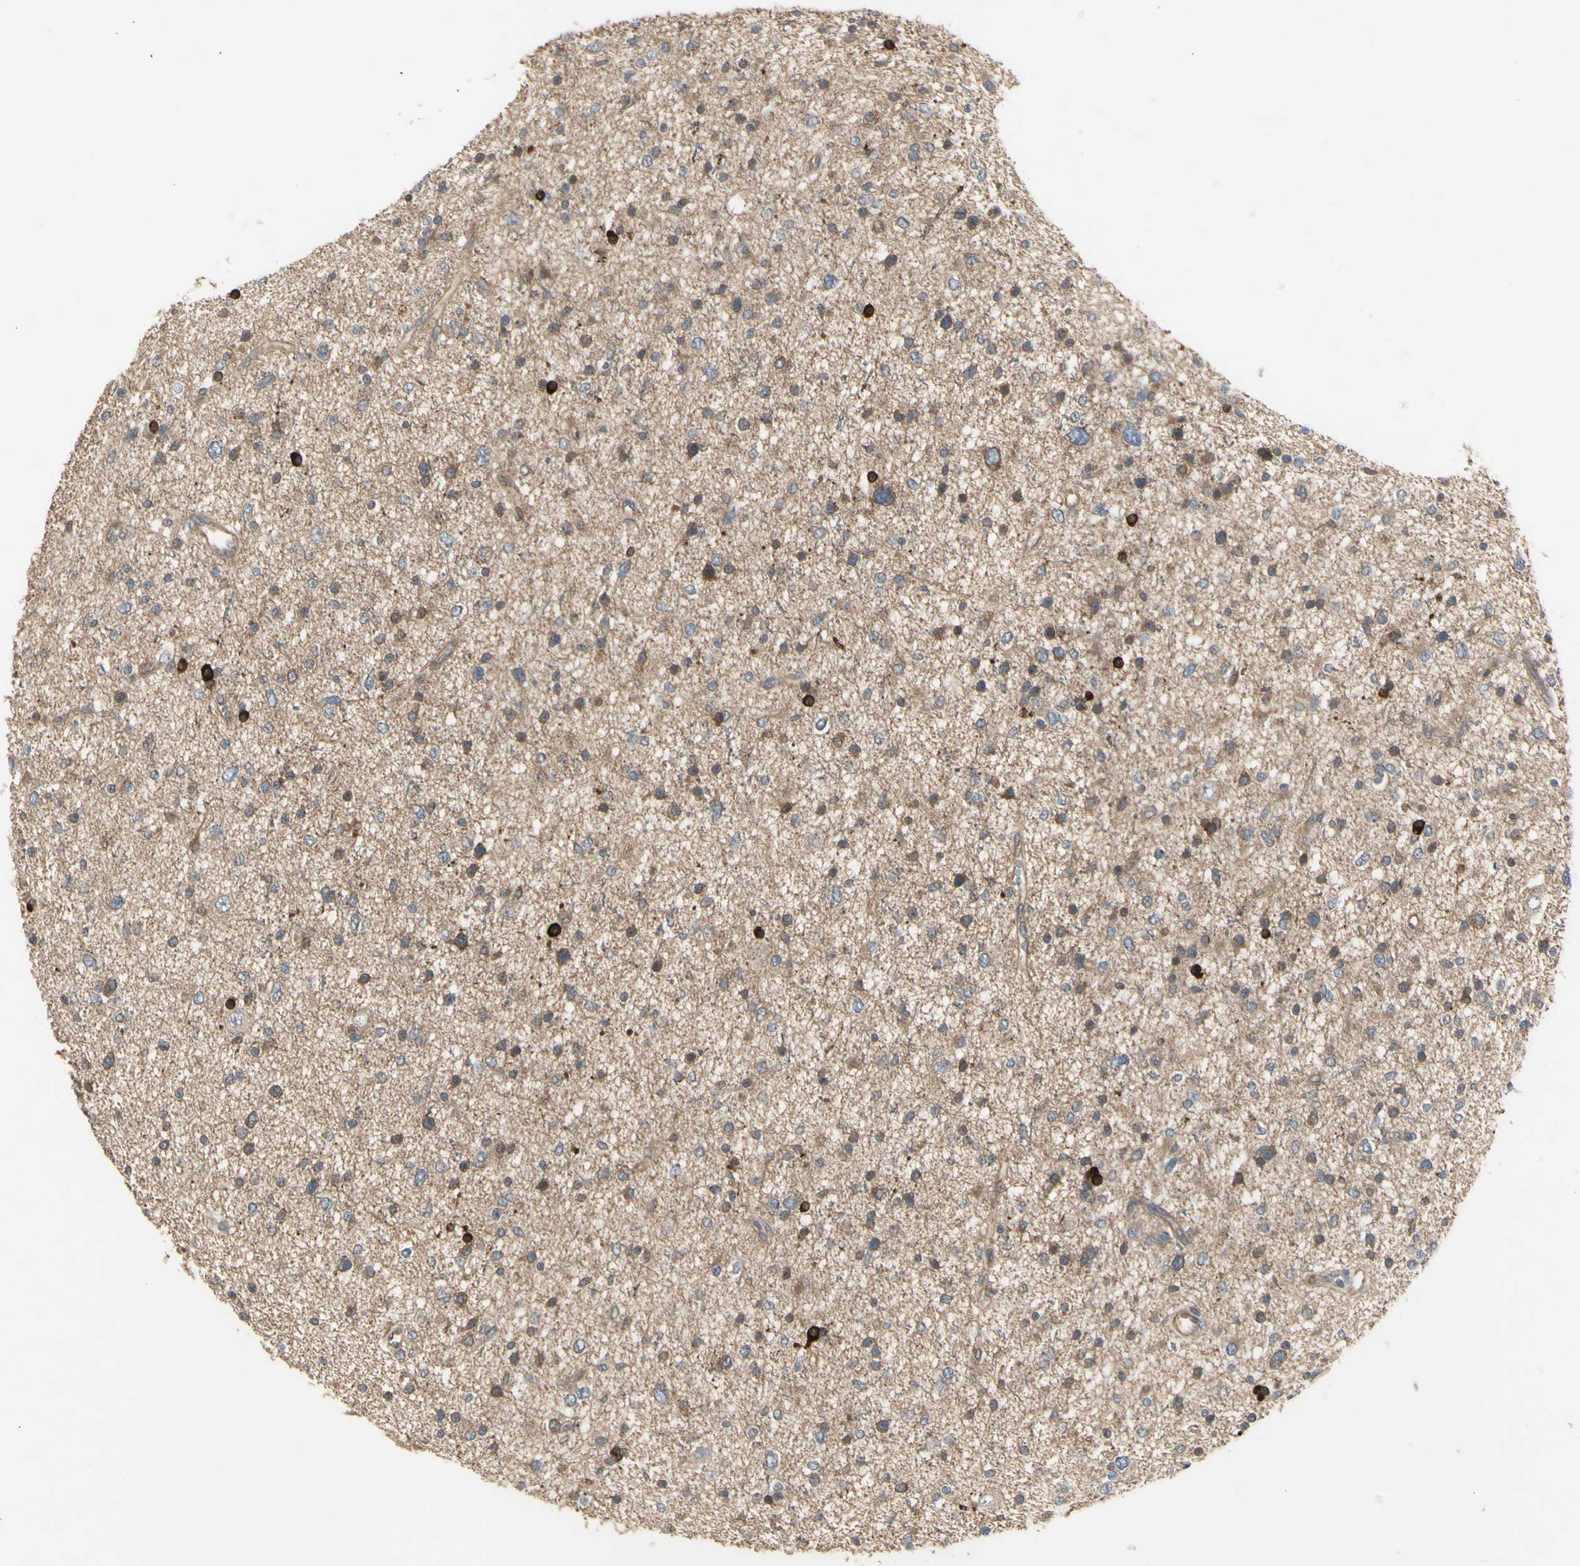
{"staining": {"intensity": "strong", "quantity": "<25%", "location": "cytoplasmic/membranous"}, "tissue": "glioma", "cell_type": "Tumor cells", "image_type": "cancer", "snomed": [{"axis": "morphology", "description": "Glioma, malignant, Low grade"}, {"axis": "topography", "description": "Brain"}], "caption": "Immunohistochemical staining of glioma demonstrates medium levels of strong cytoplasmic/membranous protein positivity in about <25% of tumor cells.", "gene": "CHURC1-FNTB", "patient": {"sex": "female", "age": 37}}